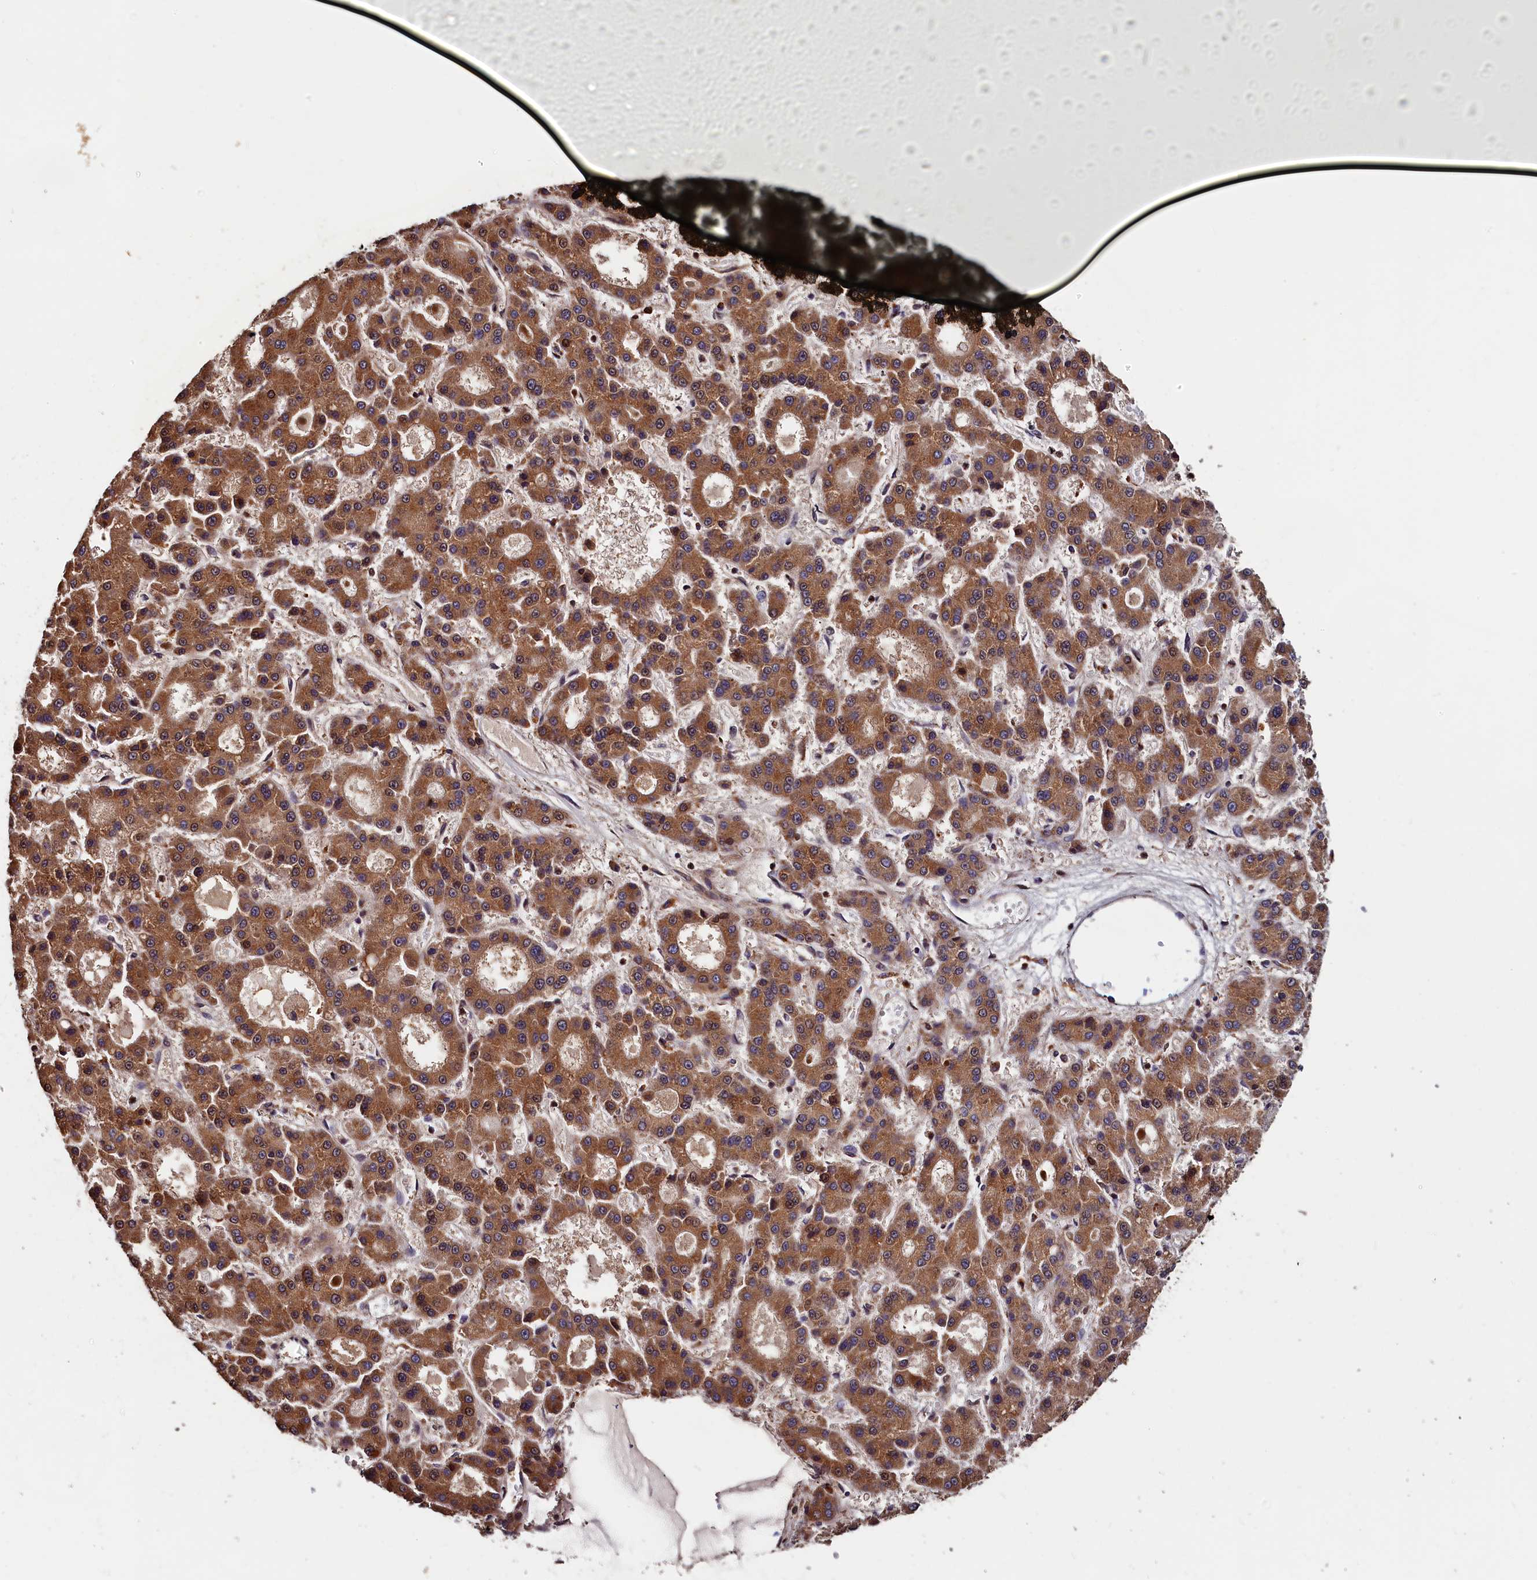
{"staining": {"intensity": "moderate", "quantity": ">75%", "location": "cytoplasmic/membranous"}, "tissue": "liver cancer", "cell_type": "Tumor cells", "image_type": "cancer", "snomed": [{"axis": "morphology", "description": "Carcinoma, Hepatocellular, NOS"}, {"axis": "topography", "description": "Liver"}], "caption": "Human liver cancer (hepatocellular carcinoma) stained with a protein marker reveals moderate staining in tumor cells.", "gene": "HMOX2", "patient": {"sex": "male", "age": 70}}